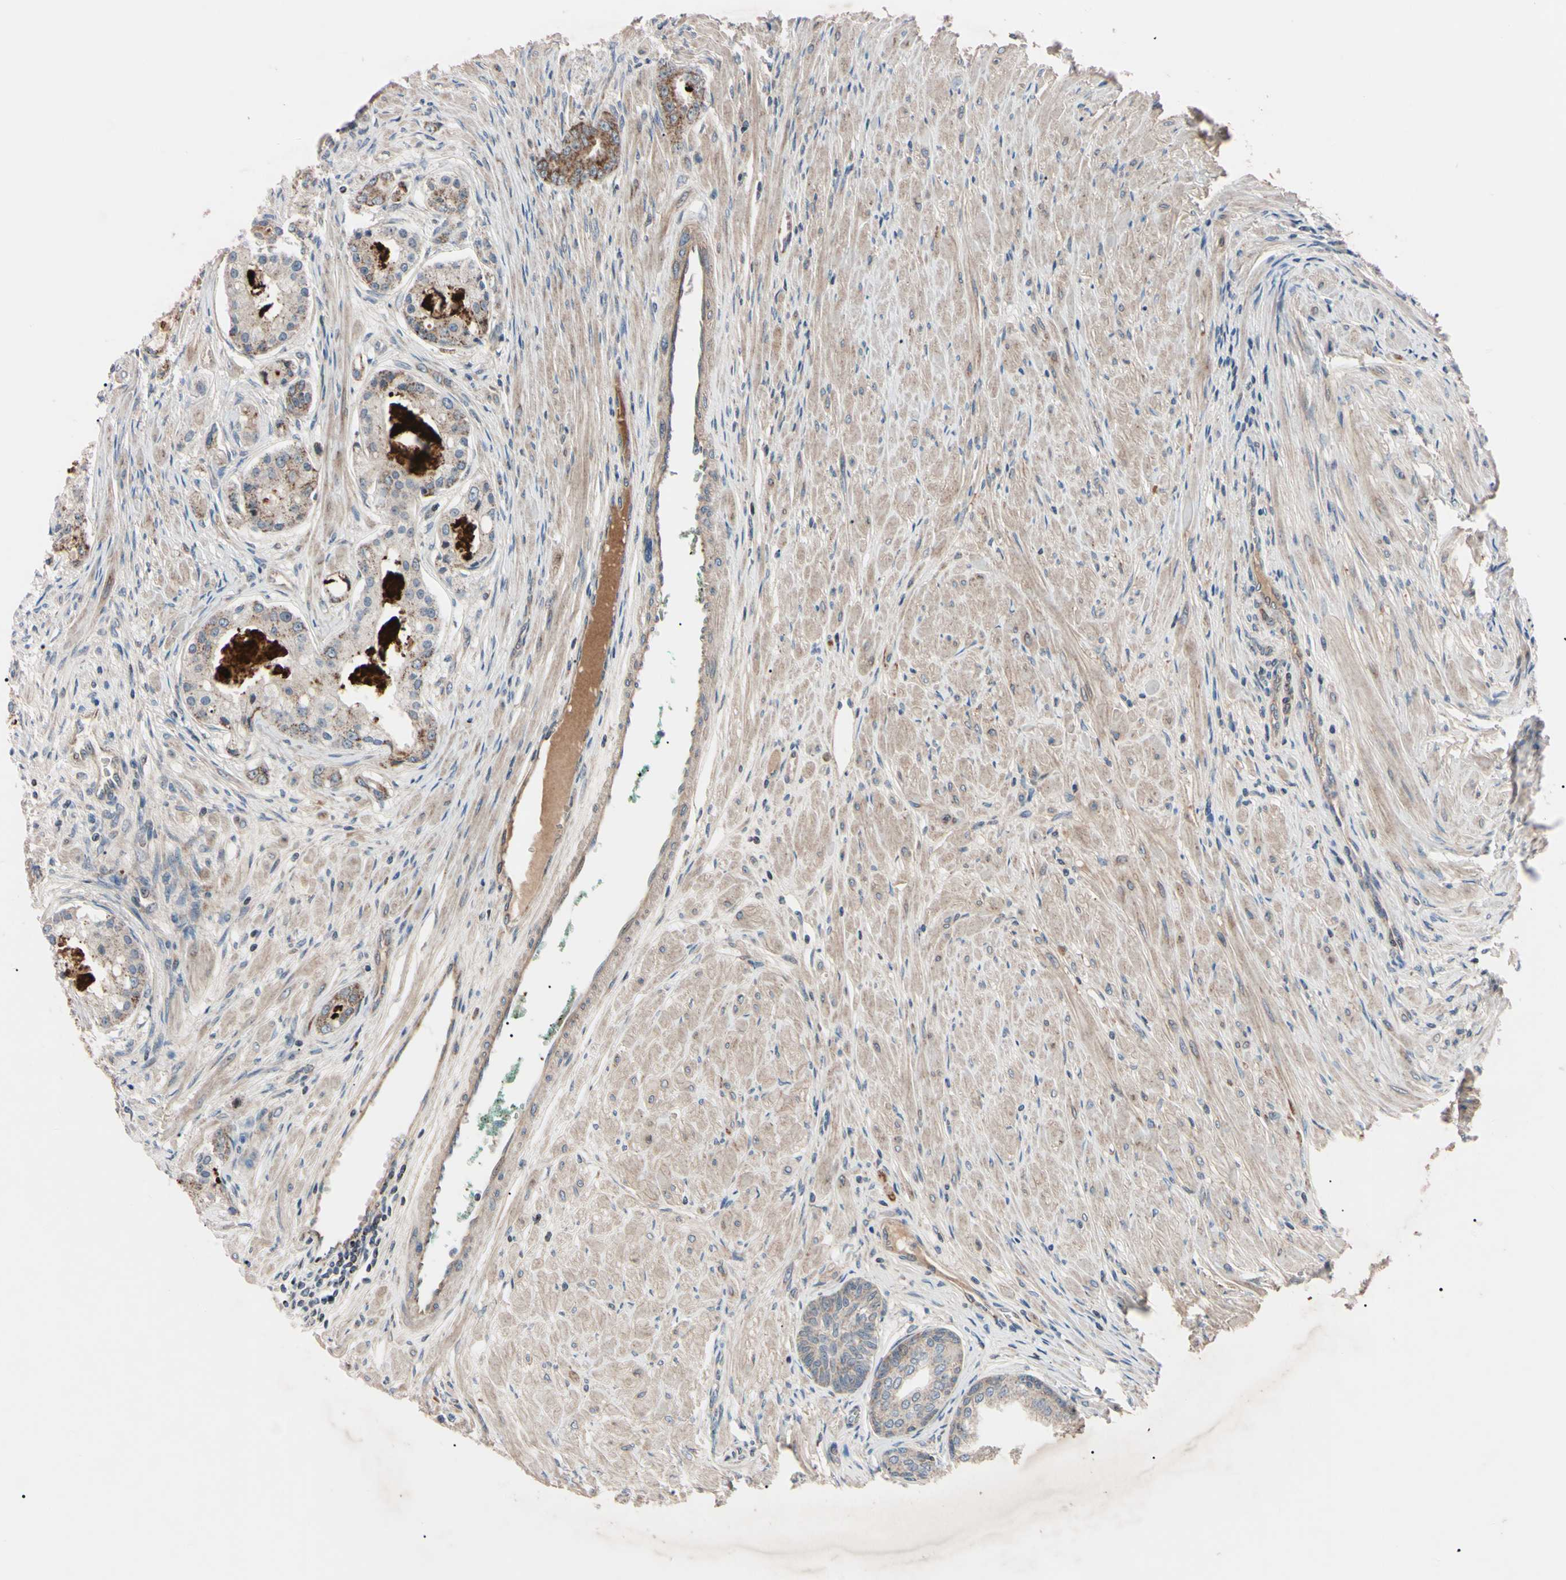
{"staining": {"intensity": "weak", "quantity": "25%-75%", "location": "cytoplasmic/membranous"}, "tissue": "prostate cancer", "cell_type": "Tumor cells", "image_type": "cancer", "snomed": [{"axis": "morphology", "description": "Adenocarcinoma, High grade"}, {"axis": "topography", "description": "Prostate"}], "caption": "Tumor cells display weak cytoplasmic/membranous expression in about 25%-75% of cells in prostate cancer (adenocarcinoma (high-grade)).", "gene": "TNFRSF1A", "patient": {"sex": "male", "age": 59}}